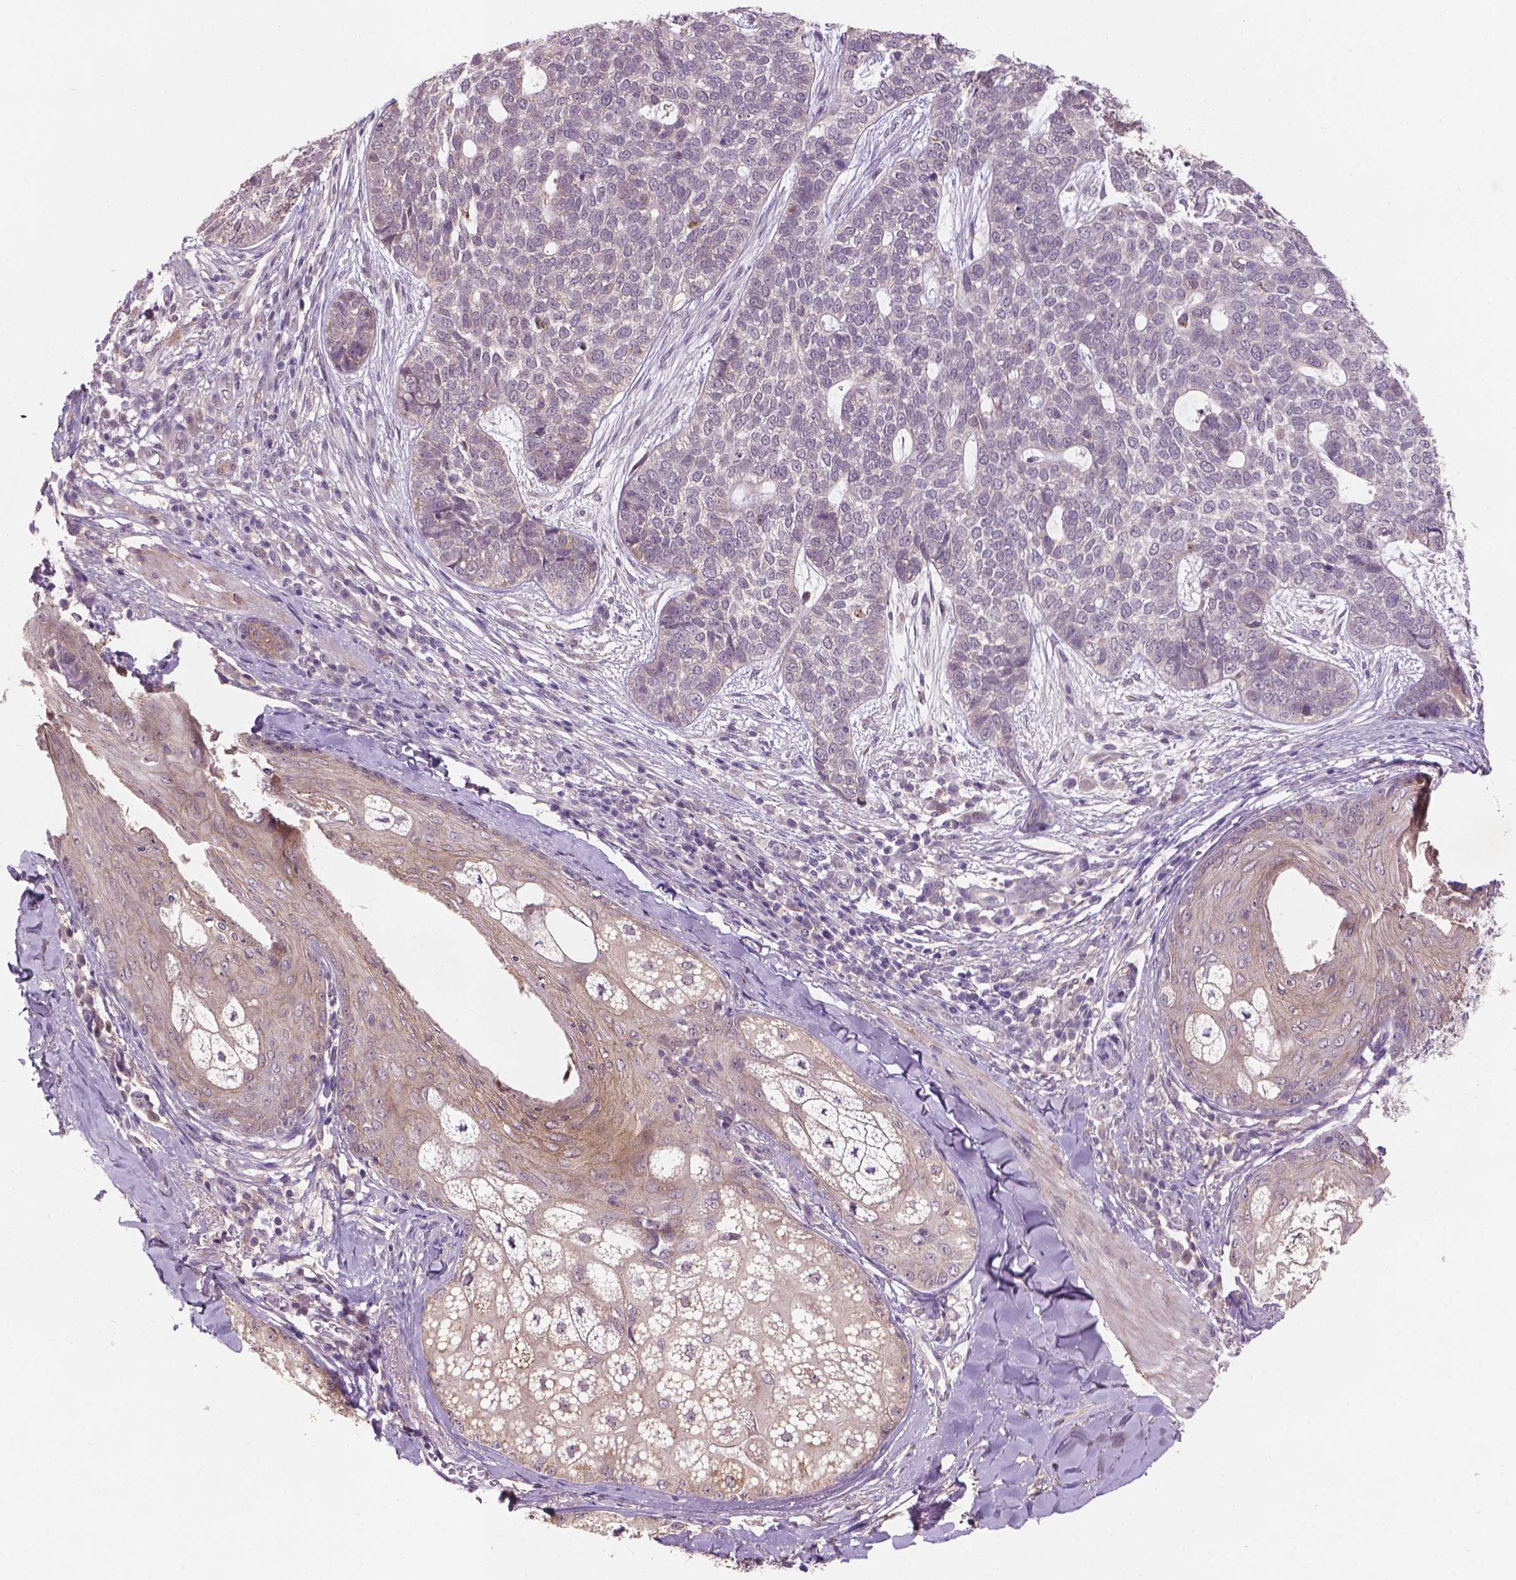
{"staining": {"intensity": "negative", "quantity": "none", "location": "none"}, "tissue": "skin cancer", "cell_type": "Tumor cells", "image_type": "cancer", "snomed": [{"axis": "morphology", "description": "Basal cell carcinoma"}, {"axis": "topography", "description": "Skin"}], "caption": "Skin cancer (basal cell carcinoma) stained for a protein using immunohistochemistry (IHC) displays no positivity tumor cells.", "gene": "GXYLT2", "patient": {"sex": "female", "age": 69}}